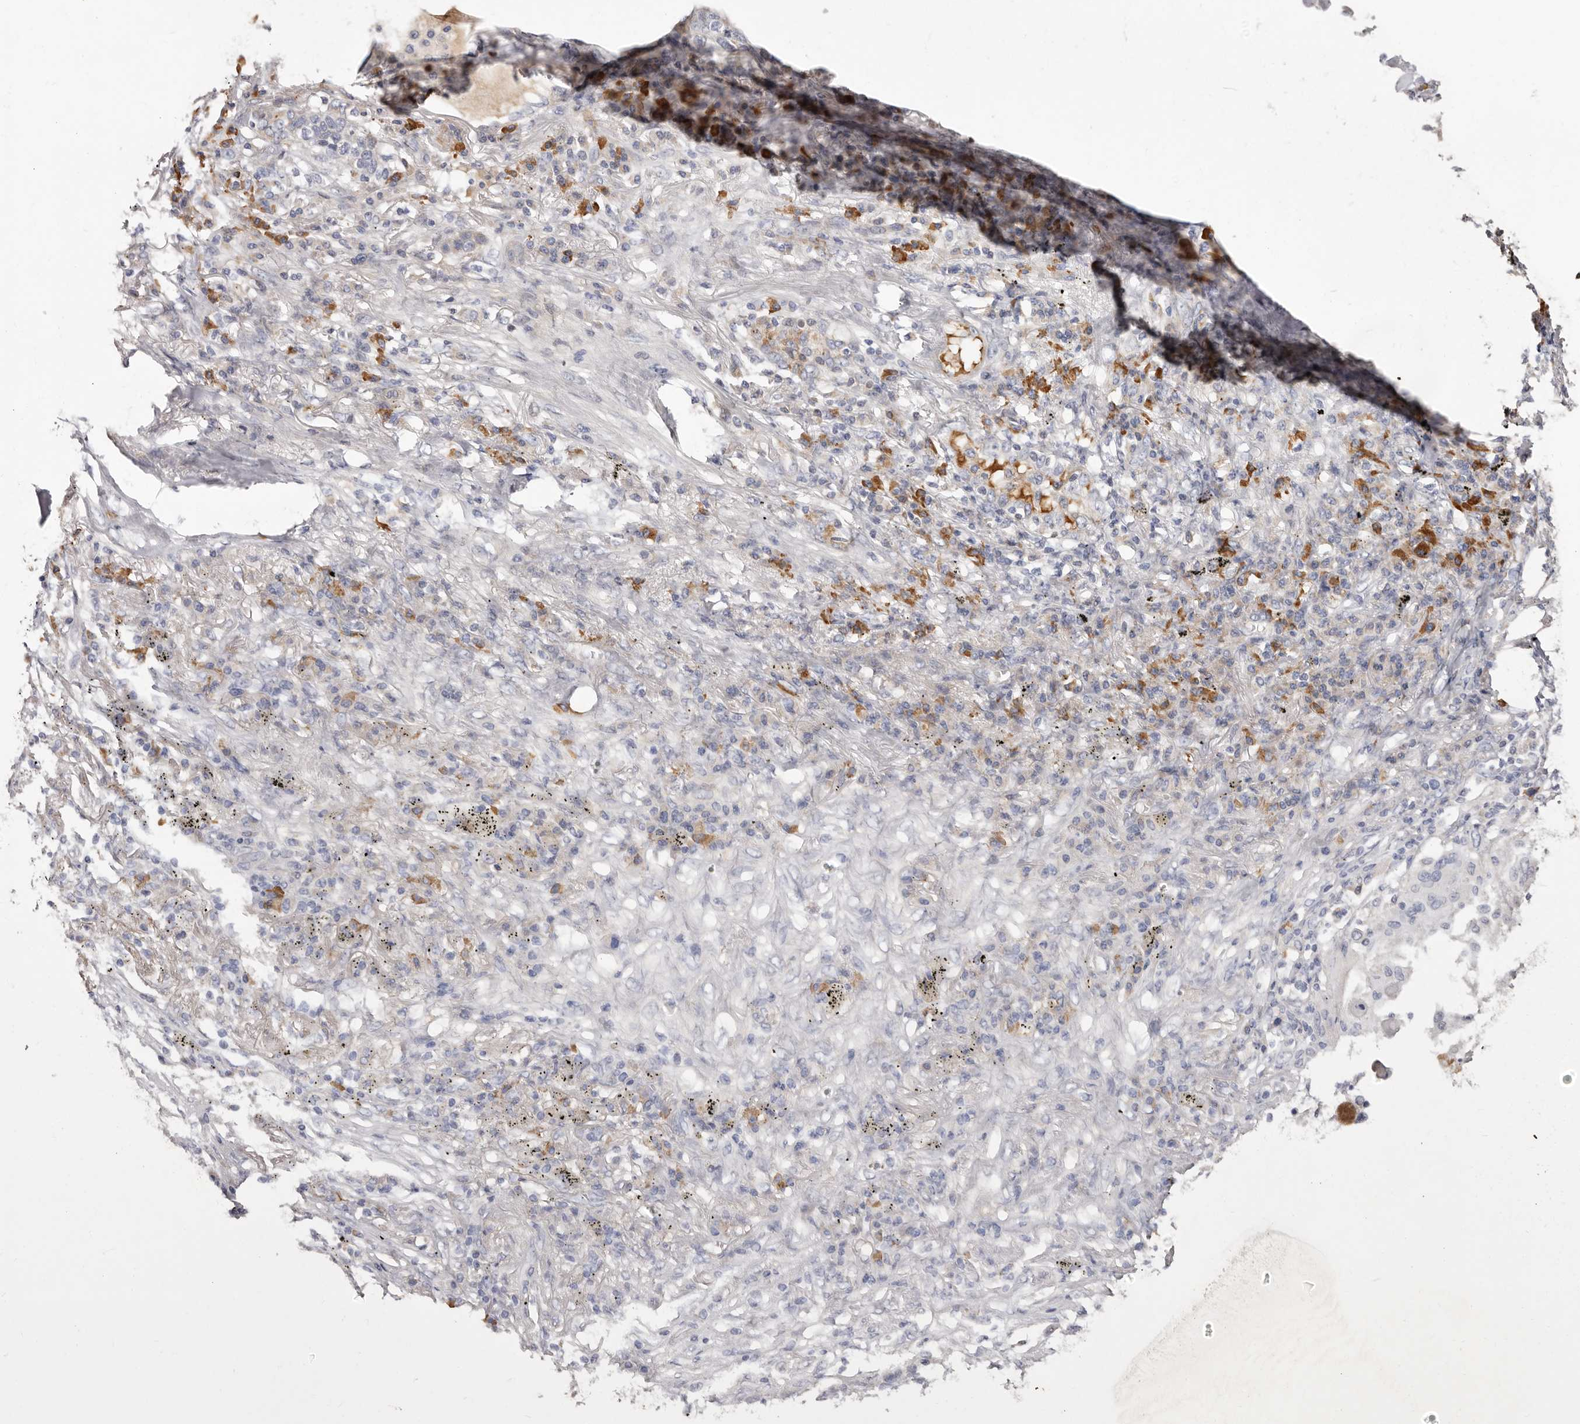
{"staining": {"intensity": "negative", "quantity": "none", "location": "none"}, "tissue": "lung cancer", "cell_type": "Tumor cells", "image_type": "cancer", "snomed": [{"axis": "morphology", "description": "Squamous cell carcinoma, NOS"}, {"axis": "topography", "description": "Lung"}], "caption": "The histopathology image demonstrates no staining of tumor cells in lung cancer (squamous cell carcinoma).", "gene": "SPTA1", "patient": {"sex": "female", "age": 63}}